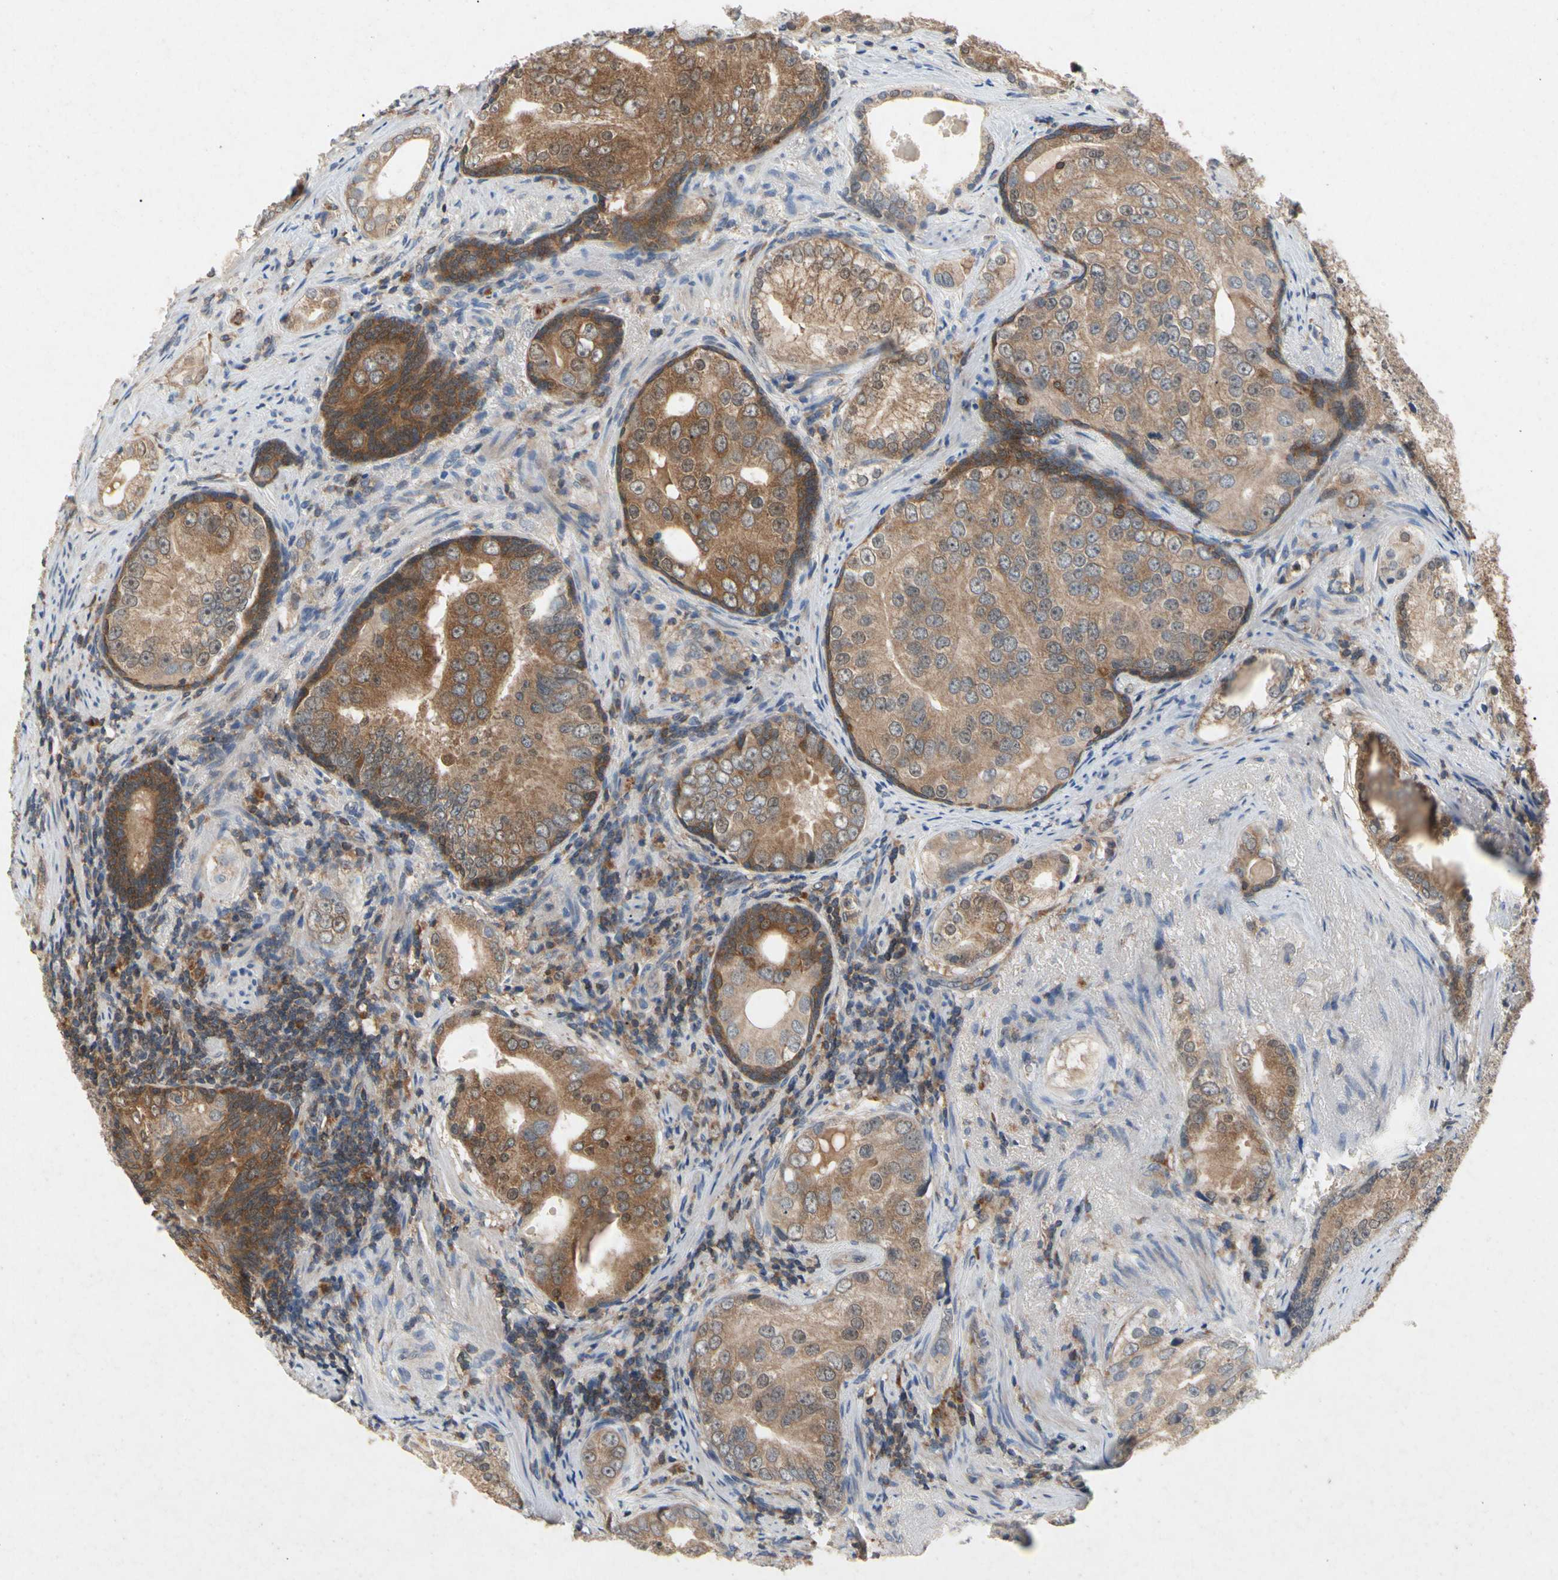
{"staining": {"intensity": "moderate", "quantity": ">75%", "location": "cytoplasmic/membranous"}, "tissue": "prostate cancer", "cell_type": "Tumor cells", "image_type": "cancer", "snomed": [{"axis": "morphology", "description": "Adenocarcinoma, High grade"}, {"axis": "topography", "description": "Prostate"}], "caption": "Protein expression analysis of high-grade adenocarcinoma (prostate) exhibits moderate cytoplasmic/membranous positivity in about >75% of tumor cells.", "gene": "RPS6KA1", "patient": {"sex": "male", "age": 66}}